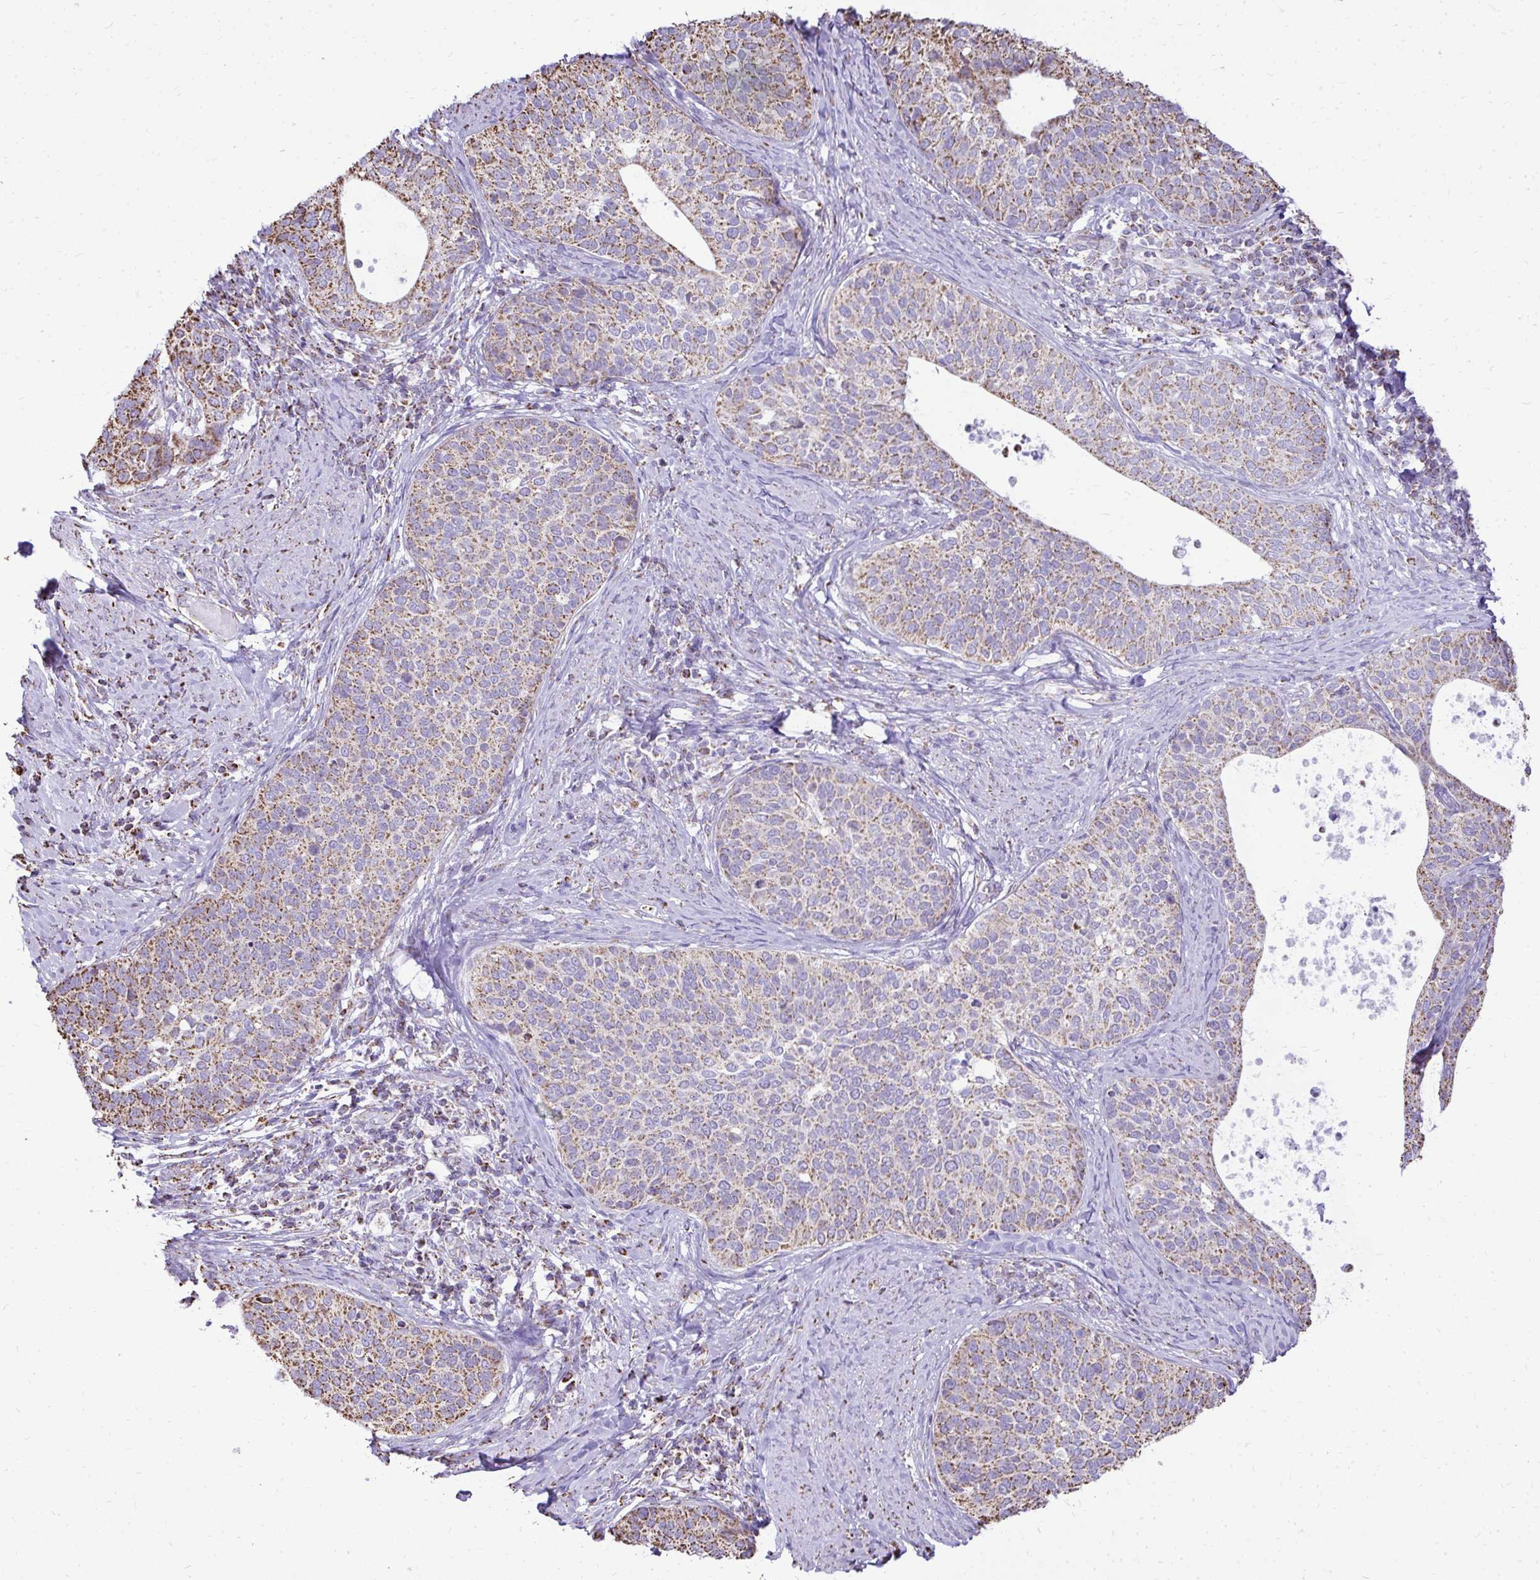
{"staining": {"intensity": "moderate", "quantity": ">75%", "location": "cytoplasmic/membranous"}, "tissue": "cervical cancer", "cell_type": "Tumor cells", "image_type": "cancer", "snomed": [{"axis": "morphology", "description": "Squamous cell carcinoma, NOS"}, {"axis": "topography", "description": "Cervix"}], "caption": "An immunohistochemistry (IHC) photomicrograph of neoplastic tissue is shown. Protein staining in brown shows moderate cytoplasmic/membranous positivity in cervical cancer within tumor cells.", "gene": "MPZL2", "patient": {"sex": "female", "age": 69}}